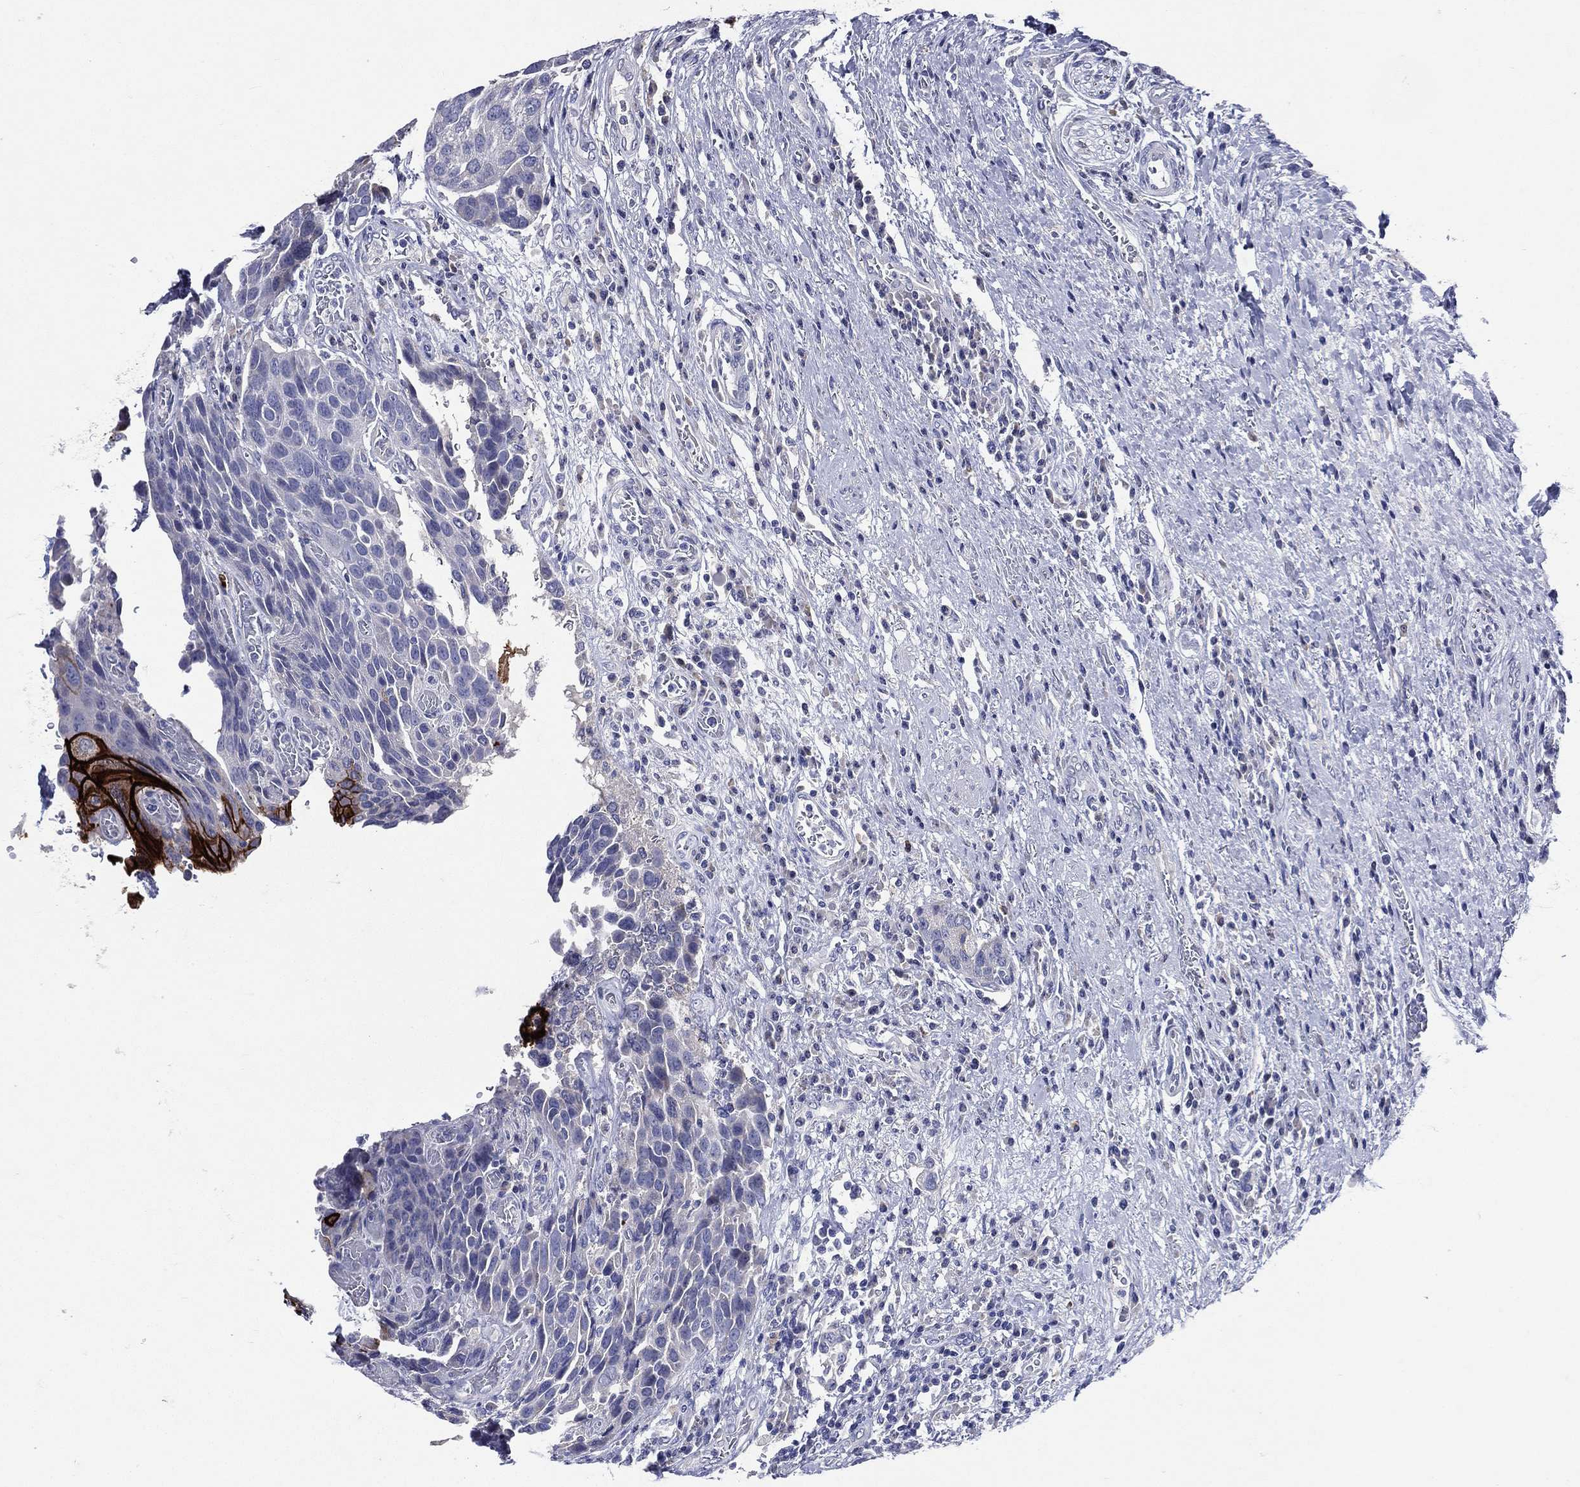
{"staining": {"intensity": "strong", "quantity": "<25%", "location": "cytoplasmic/membranous"}, "tissue": "urothelial cancer", "cell_type": "Tumor cells", "image_type": "cancer", "snomed": [{"axis": "morphology", "description": "Urothelial carcinoma, High grade"}, {"axis": "topography", "description": "Urinary bladder"}], "caption": "A brown stain shows strong cytoplasmic/membranous staining of a protein in urothelial cancer tumor cells. The staining was performed using DAB (3,3'-diaminobenzidine), with brown indicating positive protein expression. Nuclei are stained blue with hematoxylin.", "gene": "TGM1", "patient": {"sex": "female", "age": 70}}